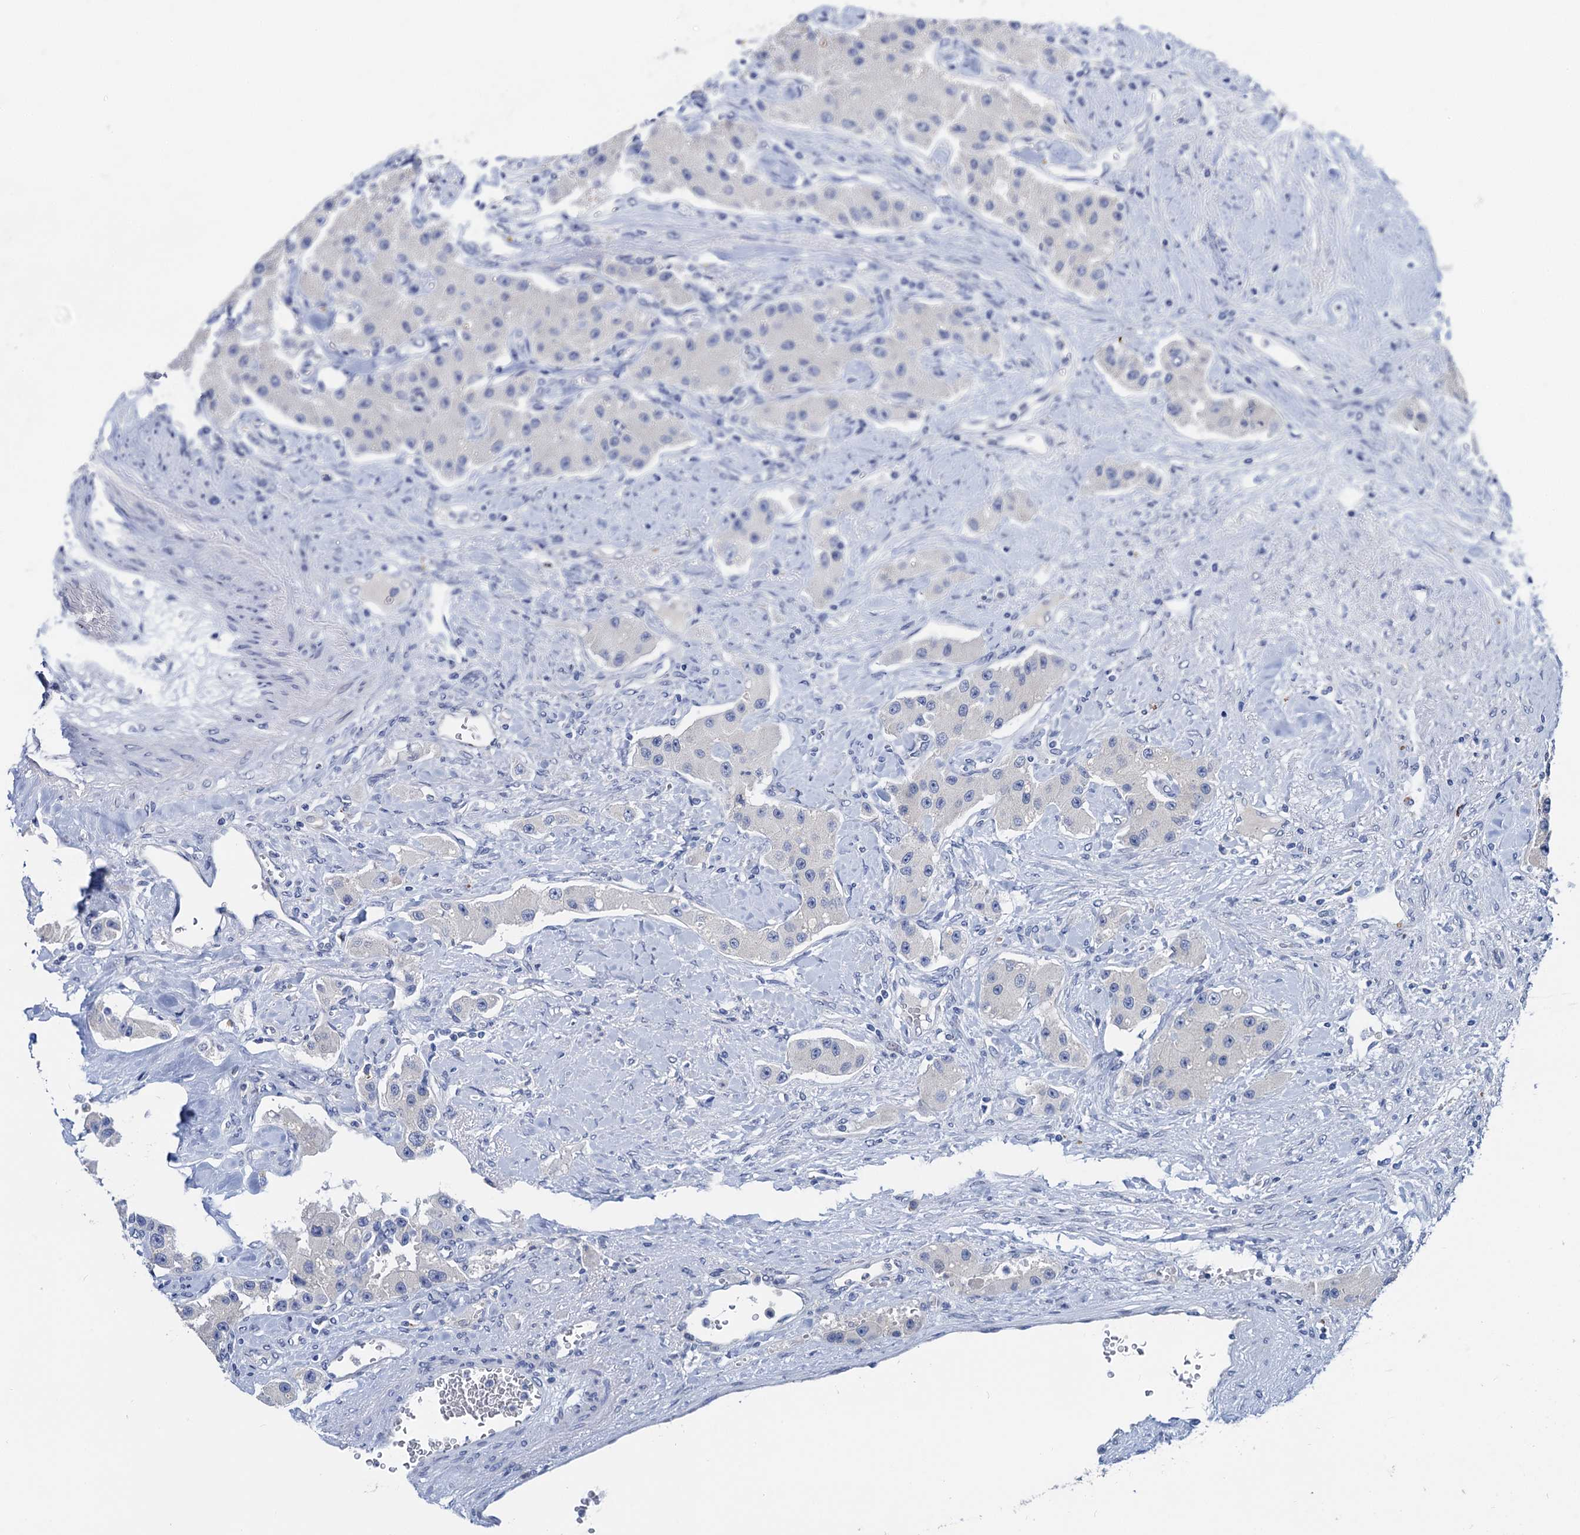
{"staining": {"intensity": "negative", "quantity": "none", "location": "none"}, "tissue": "carcinoid", "cell_type": "Tumor cells", "image_type": "cancer", "snomed": [{"axis": "morphology", "description": "Carcinoid, malignant, NOS"}, {"axis": "topography", "description": "Pancreas"}], "caption": "Tumor cells show no significant staining in malignant carcinoid.", "gene": "TMEM39B", "patient": {"sex": "male", "age": 41}}